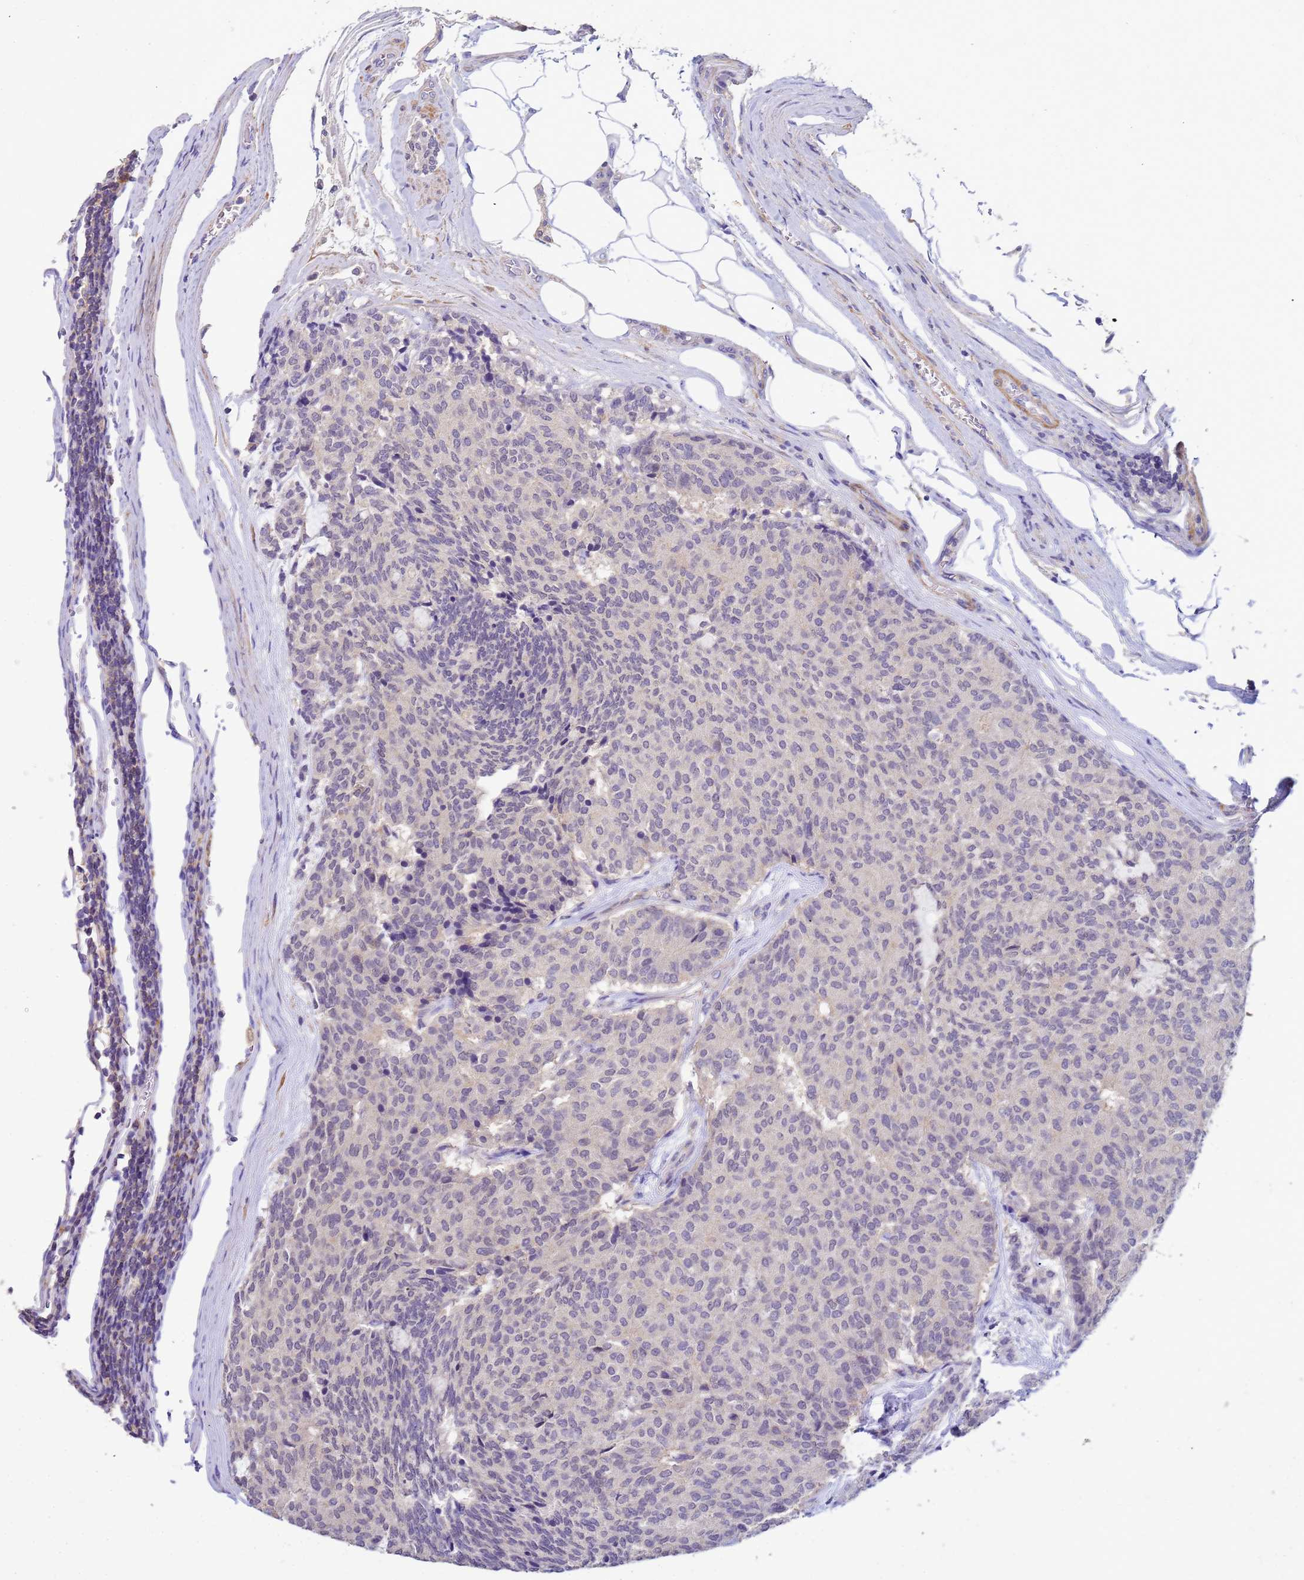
{"staining": {"intensity": "negative", "quantity": "none", "location": "none"}, "tissue": "carcinoid", "cell_type": "Tumor cells", "image_type": "cancer", "snomed": [{"axis": "morphology", "description": "Carcinoid, malignant, NOS"}, {"axis": "topography", "description": "Pancreas"}], "caption": "Carcinoid stained for a protein using immunohistochemistry shows no expression tumor cells.", "gene": "KLHL13", "patient": {"sex": "female", "age": 54}}